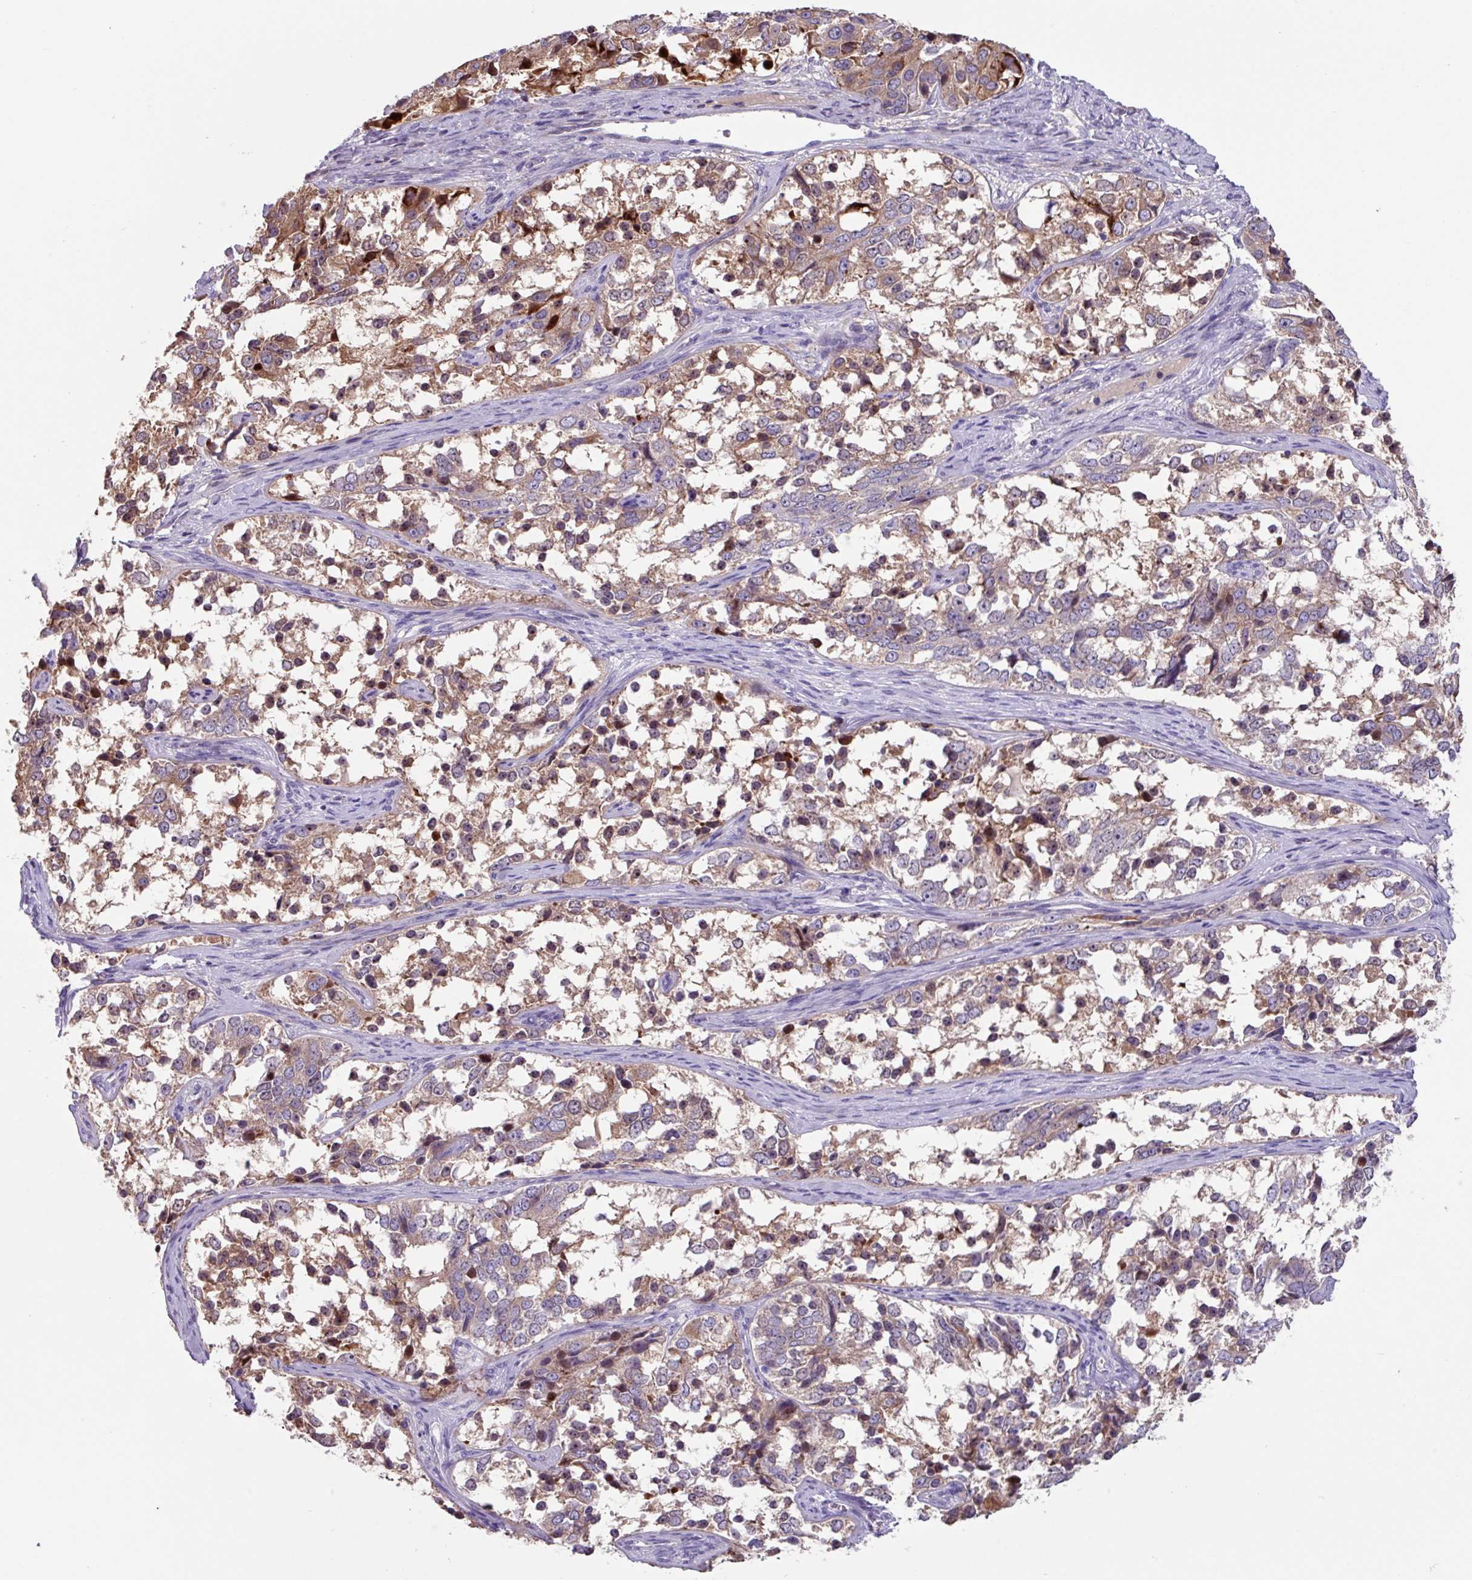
{"staining": {"intensity": "moderate", "quantity": "25%-75%", "location": "cytoplasmic/membranous"}, "tissue": "ovarian cancer", "cell_type": "Tumor cells", "image_type": "cancer", "snomed": [{"axis": "morphology", "description": "Carcinoma, endometroid"}, {"axis": "topography", "description": "Ovary"}], "caption": "A brown stain shows moderate cytoplasmic/membranous expression of a protein in human ovarian cancer (endometroid carcinoma) tumor cells.", "gene": "IQCJ", "patient": {"sex": "female", "age": 51}}